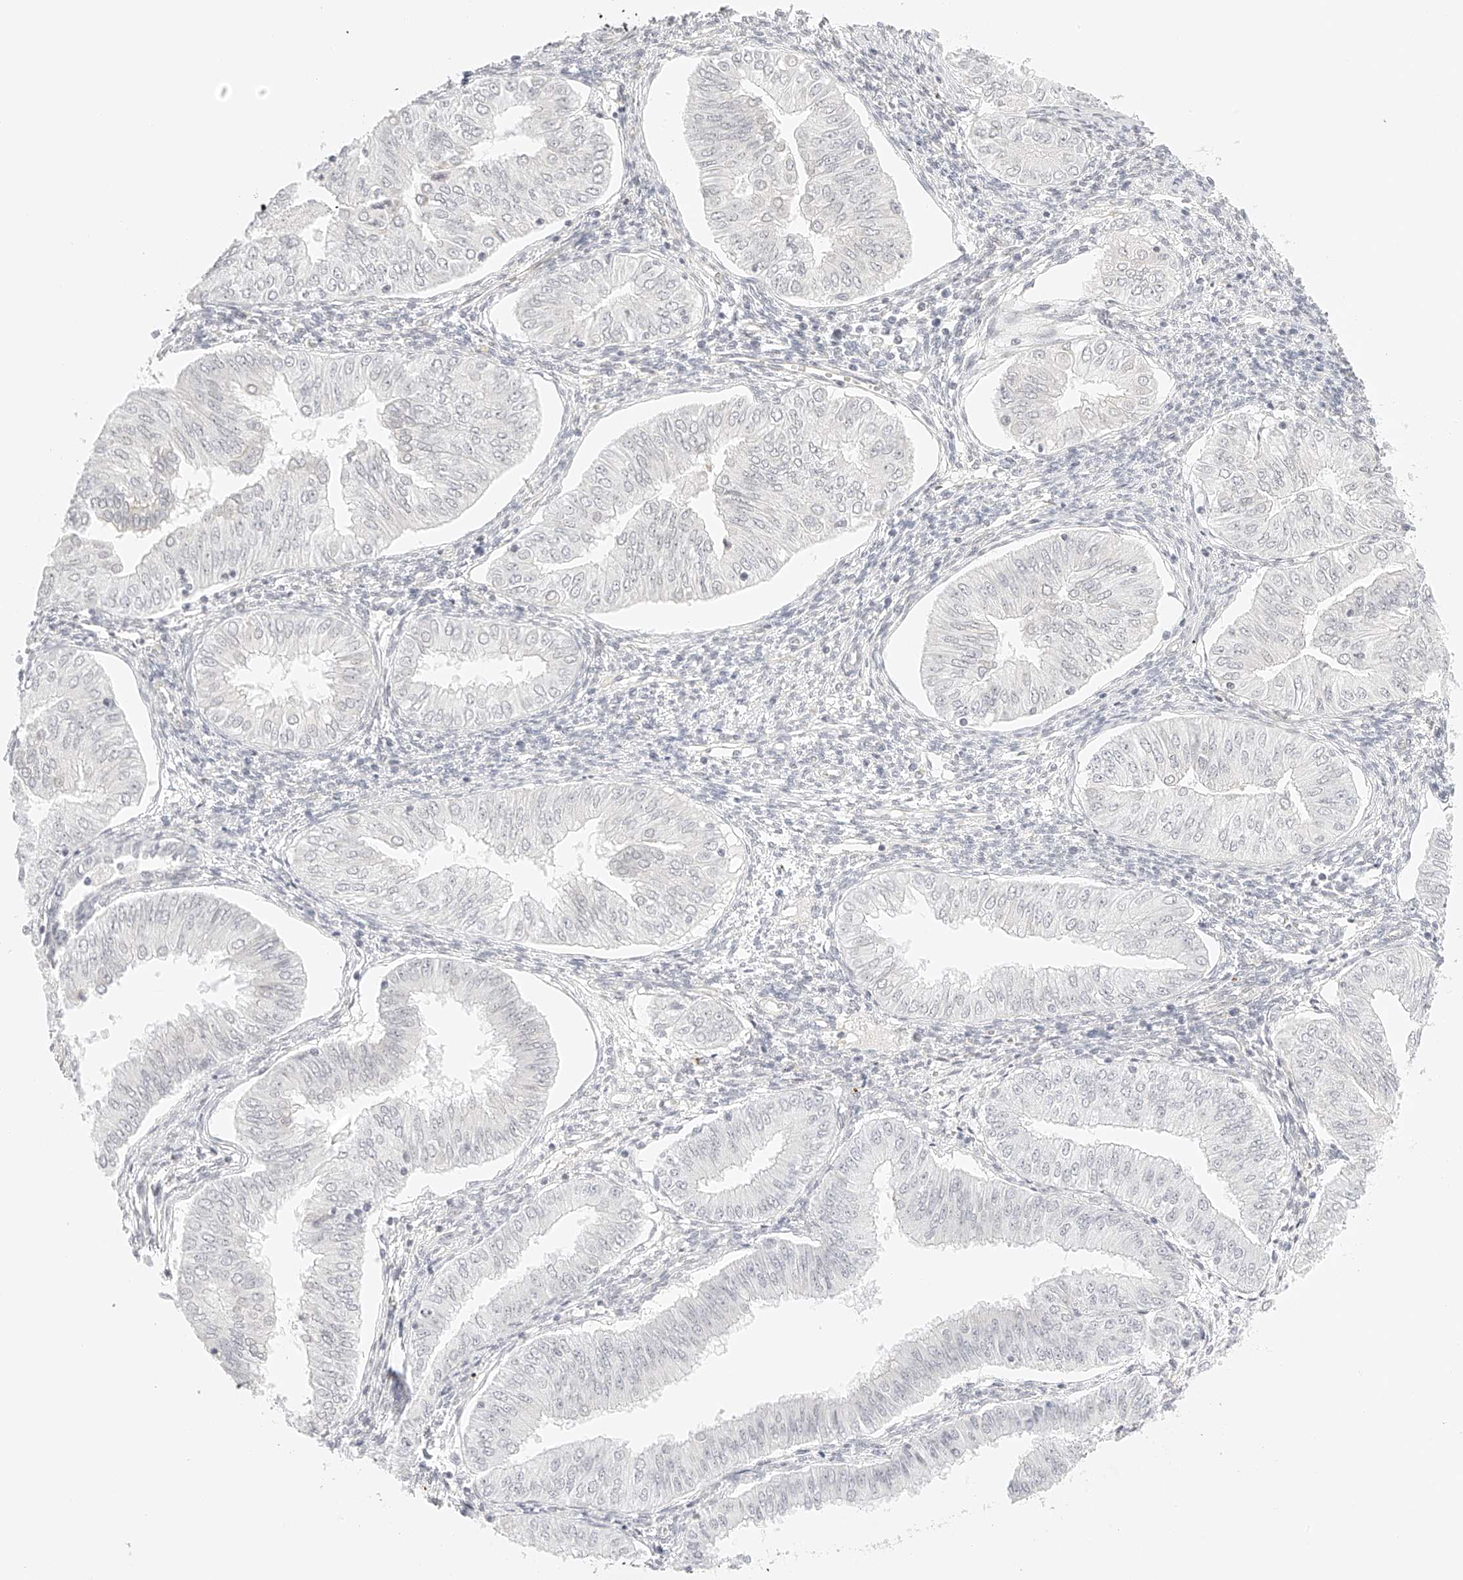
{"staining": {"intensity": "negative", "quantity": "none", "location": "none"}, "tissue": "endometrial cancer", "cell_type": "Tumor cells", "image_type": "cancer", "snomed": [{"axis": "morphology", "description": "Normal tissue, NOS"}, {"axis": "morphology", "description": "Adenocarcinoma, NOS"}, {"axis": "topography", "description": "Endometrium"}], "caption": "Immunohistochemistry (IHC) histopathology image of endometrial cancer stained for a protein (brown), which displays no staining in tumor cells.", "gene": "ZFP69", "patient": {"sex": "female", "age": 53}}